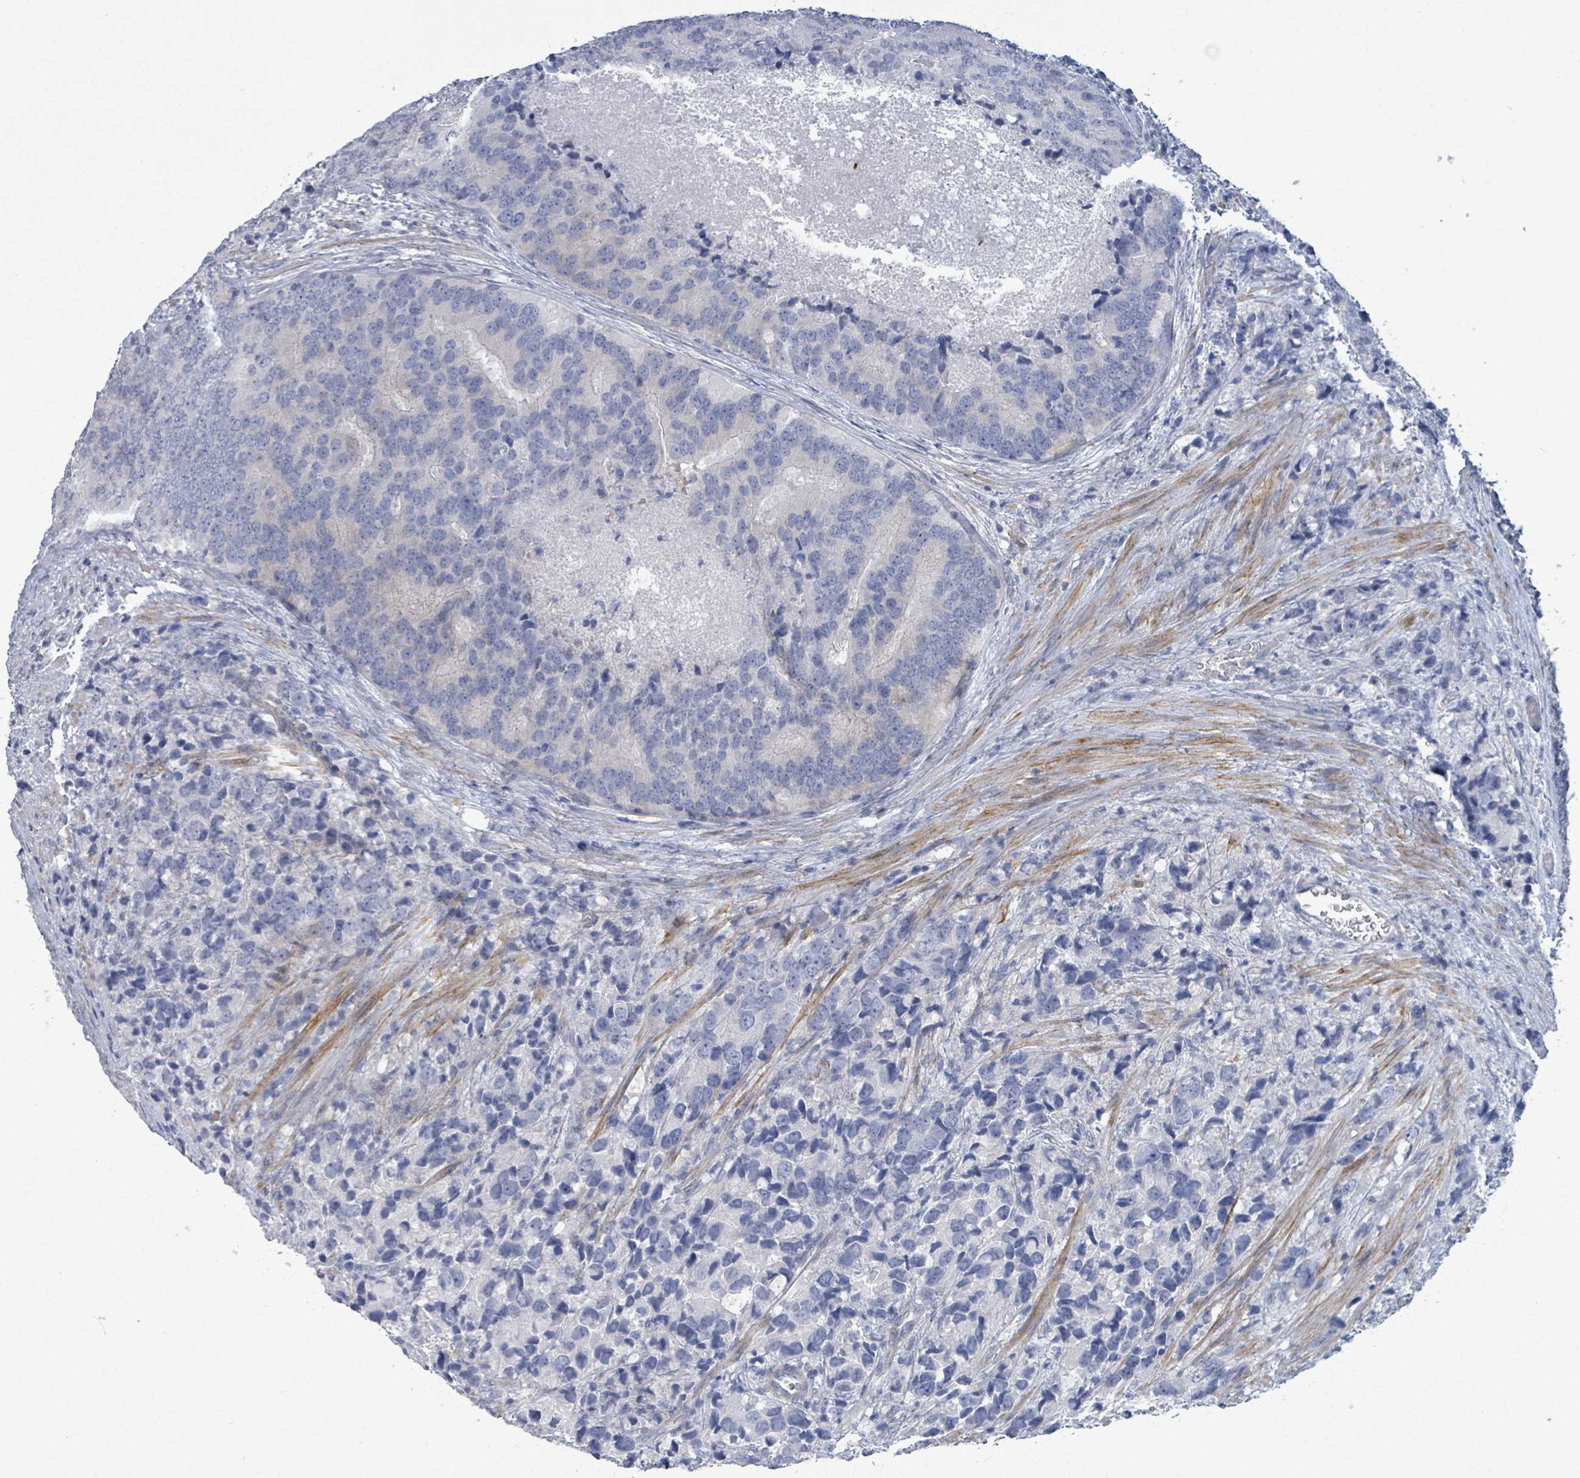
{"staining": {"intensity": "negative", "quantity": "none", "location": "none"}, "tissue": "prostate cancer", "cell_type": "Tumor cells", "image_type": "cancer", "snomed": [{"axis": "morphology", "description": "Adenocarcinoma, High grade"}, {"axis": "topography", "description": "Prostate"}], "caption": "Micrograph shows no significant protein positivity in tumor cells of prostate cancer (high-grade adenocarcinoma). (Brightfield microscopy of DAB immunohistochemistry (IHC) at high magnification).", "gene": "PKLR", "patient": {"sex": "male", "age": 62}}